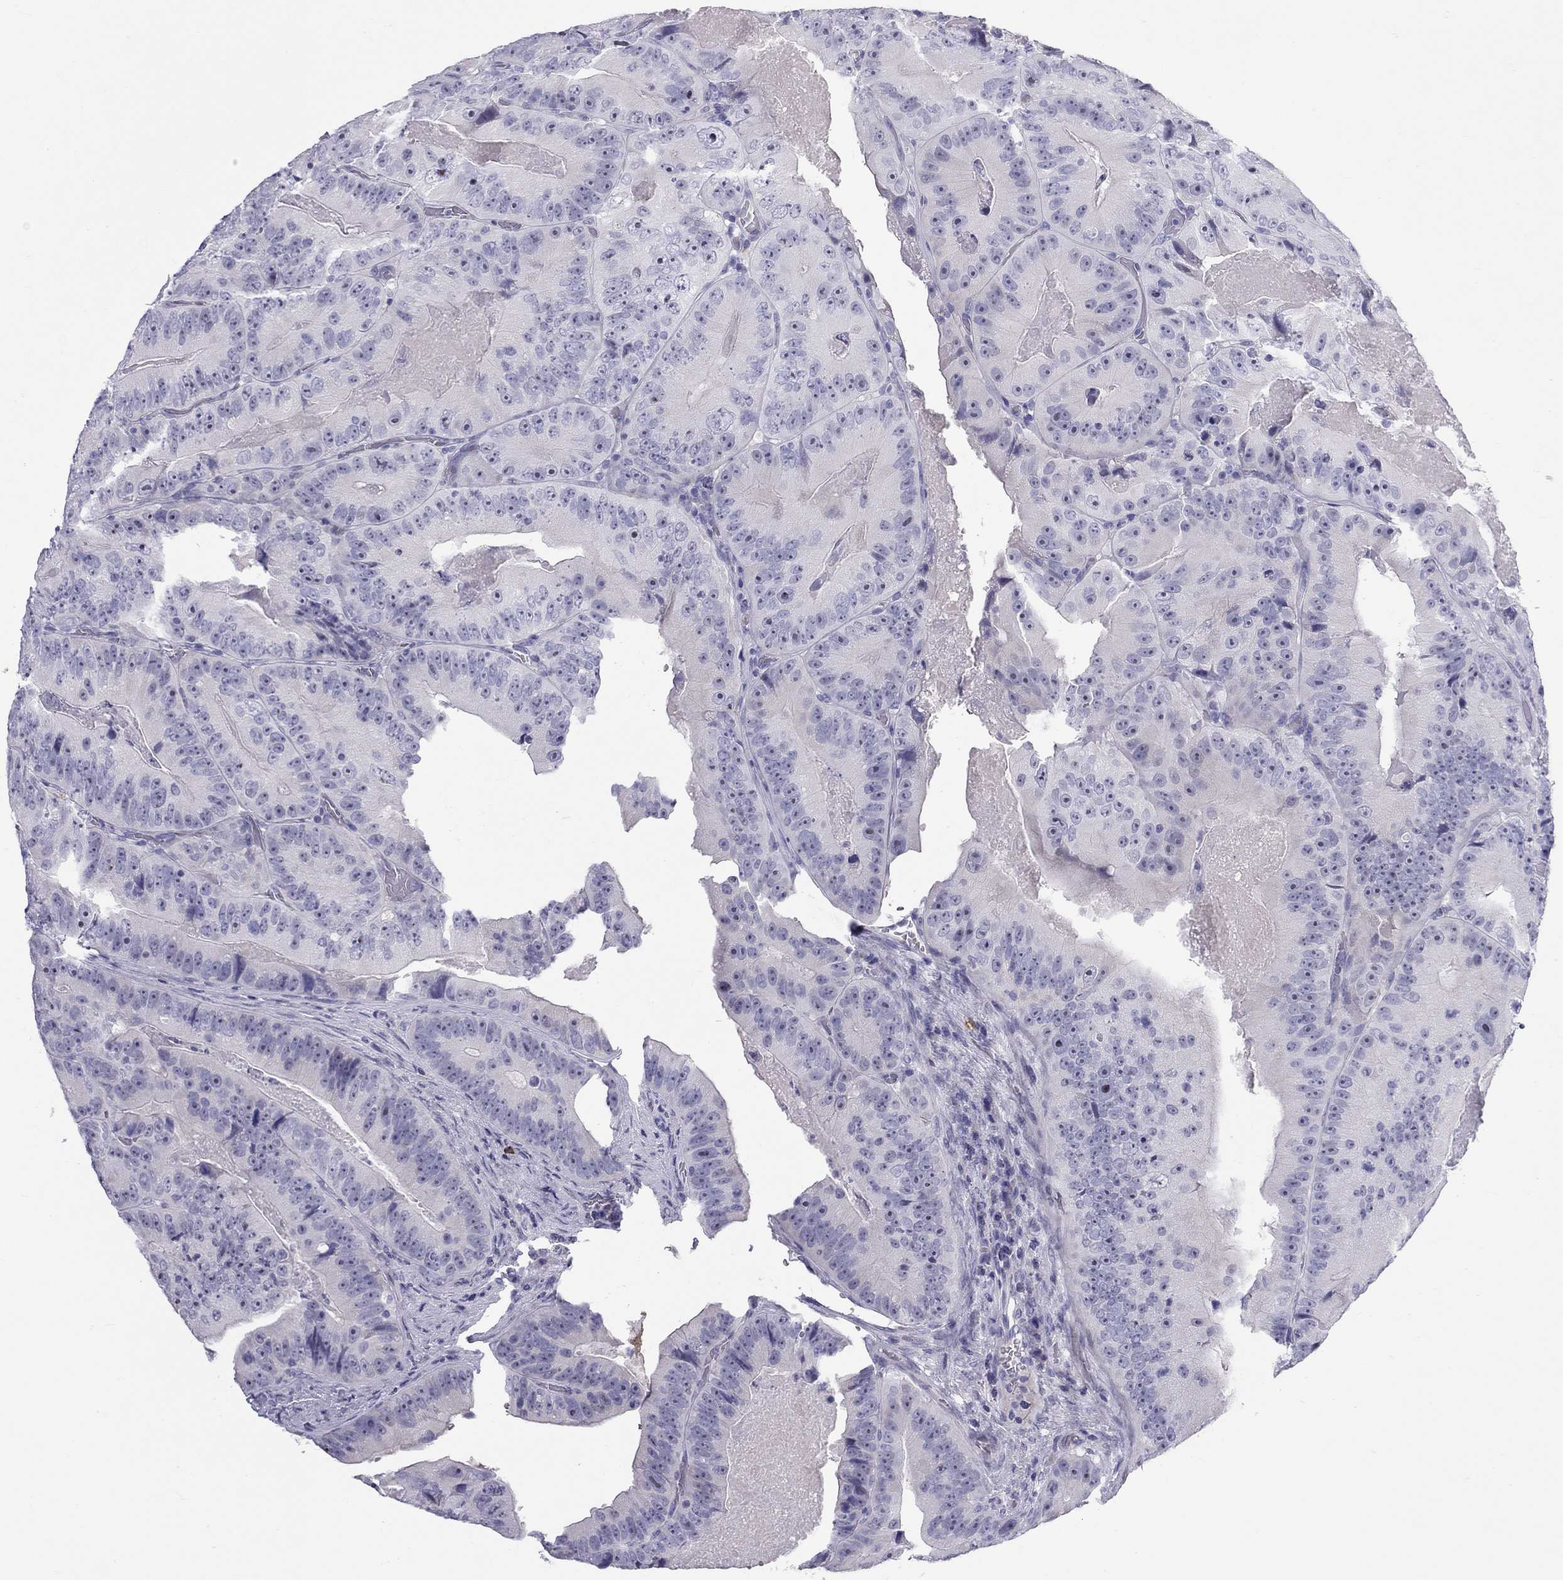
{"staining": {"intensity": "negative", "quantity": "none", "location": "none"}, "tissue": "colorectal cancer", "cell_type": "Tumor cells", "image_type": "cancer", "snomed": [{"axis": "morphology", "description": "Adenocarcinoma, NOS"}, {"axis": "topography", "description": "Colon"}], "caption": "Tumor cells show no significant staining in colorectal cancer. (DAB (3,3'-diaminobenzidine) IHC visualized using brightfield microscopy, high magnification).", "gene": "IL17REL", "patient": {"sex": "female", "age": 86}}